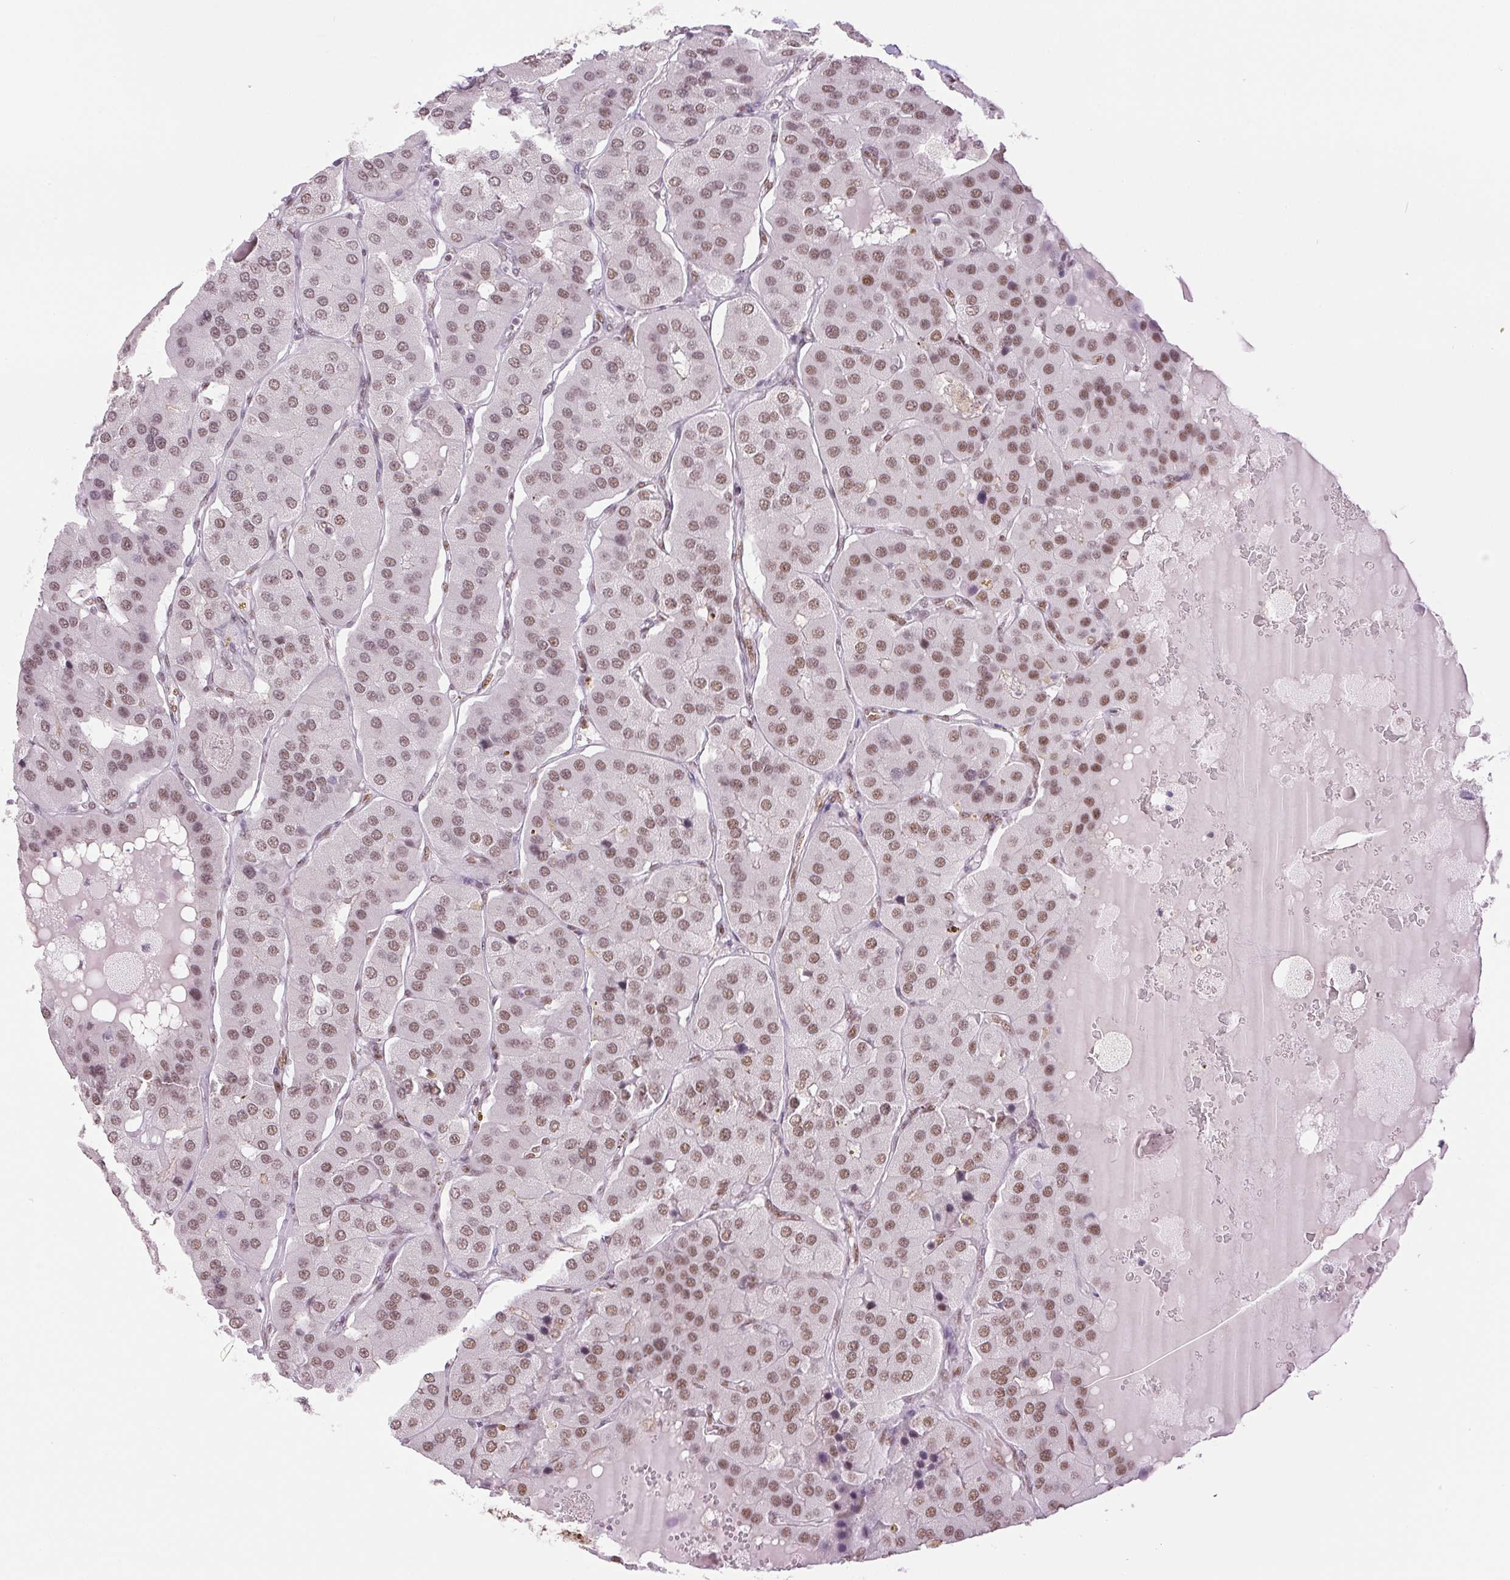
{"staining": {"intensity": "weak", "quantity": ">75%", "location": "nuclear"}, "tissue": "parathyroid gland", "cell_type": "Glandular cells", "image_type": "normal", "snomed": [{"axis": "morphology", "description": "Normal tissue, NOS"}, {"axis": "morphology", "description": "Adenoma, NOS"}, {"axis": "topography", "description": "Parathyroid gland"}], "caption": "This is a photomicrograph of immunohistochemistry (IHC) staining of normal parathyroid gland, which shows weak positivity in the nuclear of glandular cells.", "gene": "ZFR2", "patient": {"sex": "female", "age": 86}}